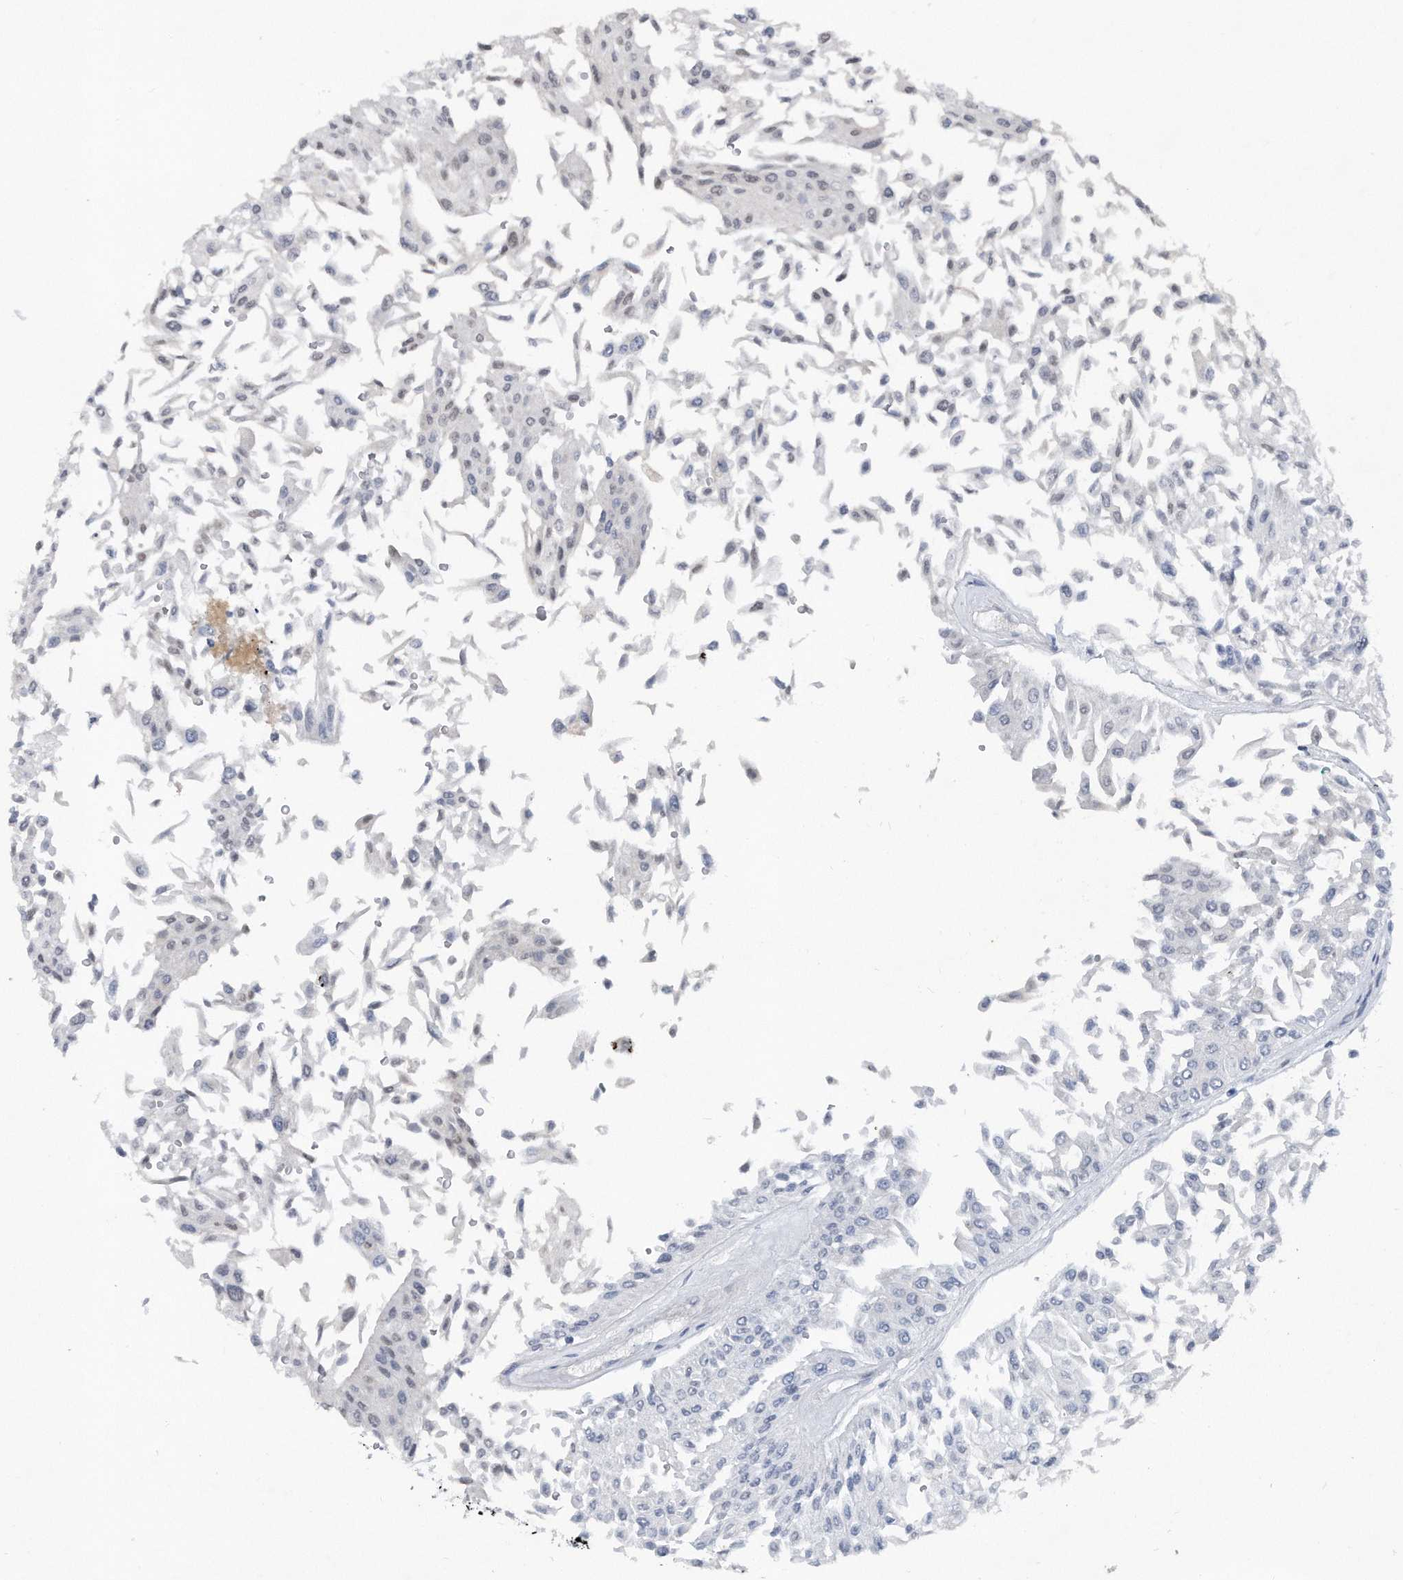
{"staining": {"intensity": "negative", "quantity": "none", "location": "none"}, "tissue": "urothelial cancer", "cell_type": "Tumor cells", "image_type": "cancer", "snomed": [{"axis": "morphology", "description": "Urothelial carcinoma, Low grade"}, {"axis": "topography", "description": "Urinary bladder"}], "caption": "Human low-grade urothelial carcinoma stained for a protein using IHC displays no staining in tumor cells.", "gene": "TP53INP1", "patient": {"sex": "male", "age": 67}}